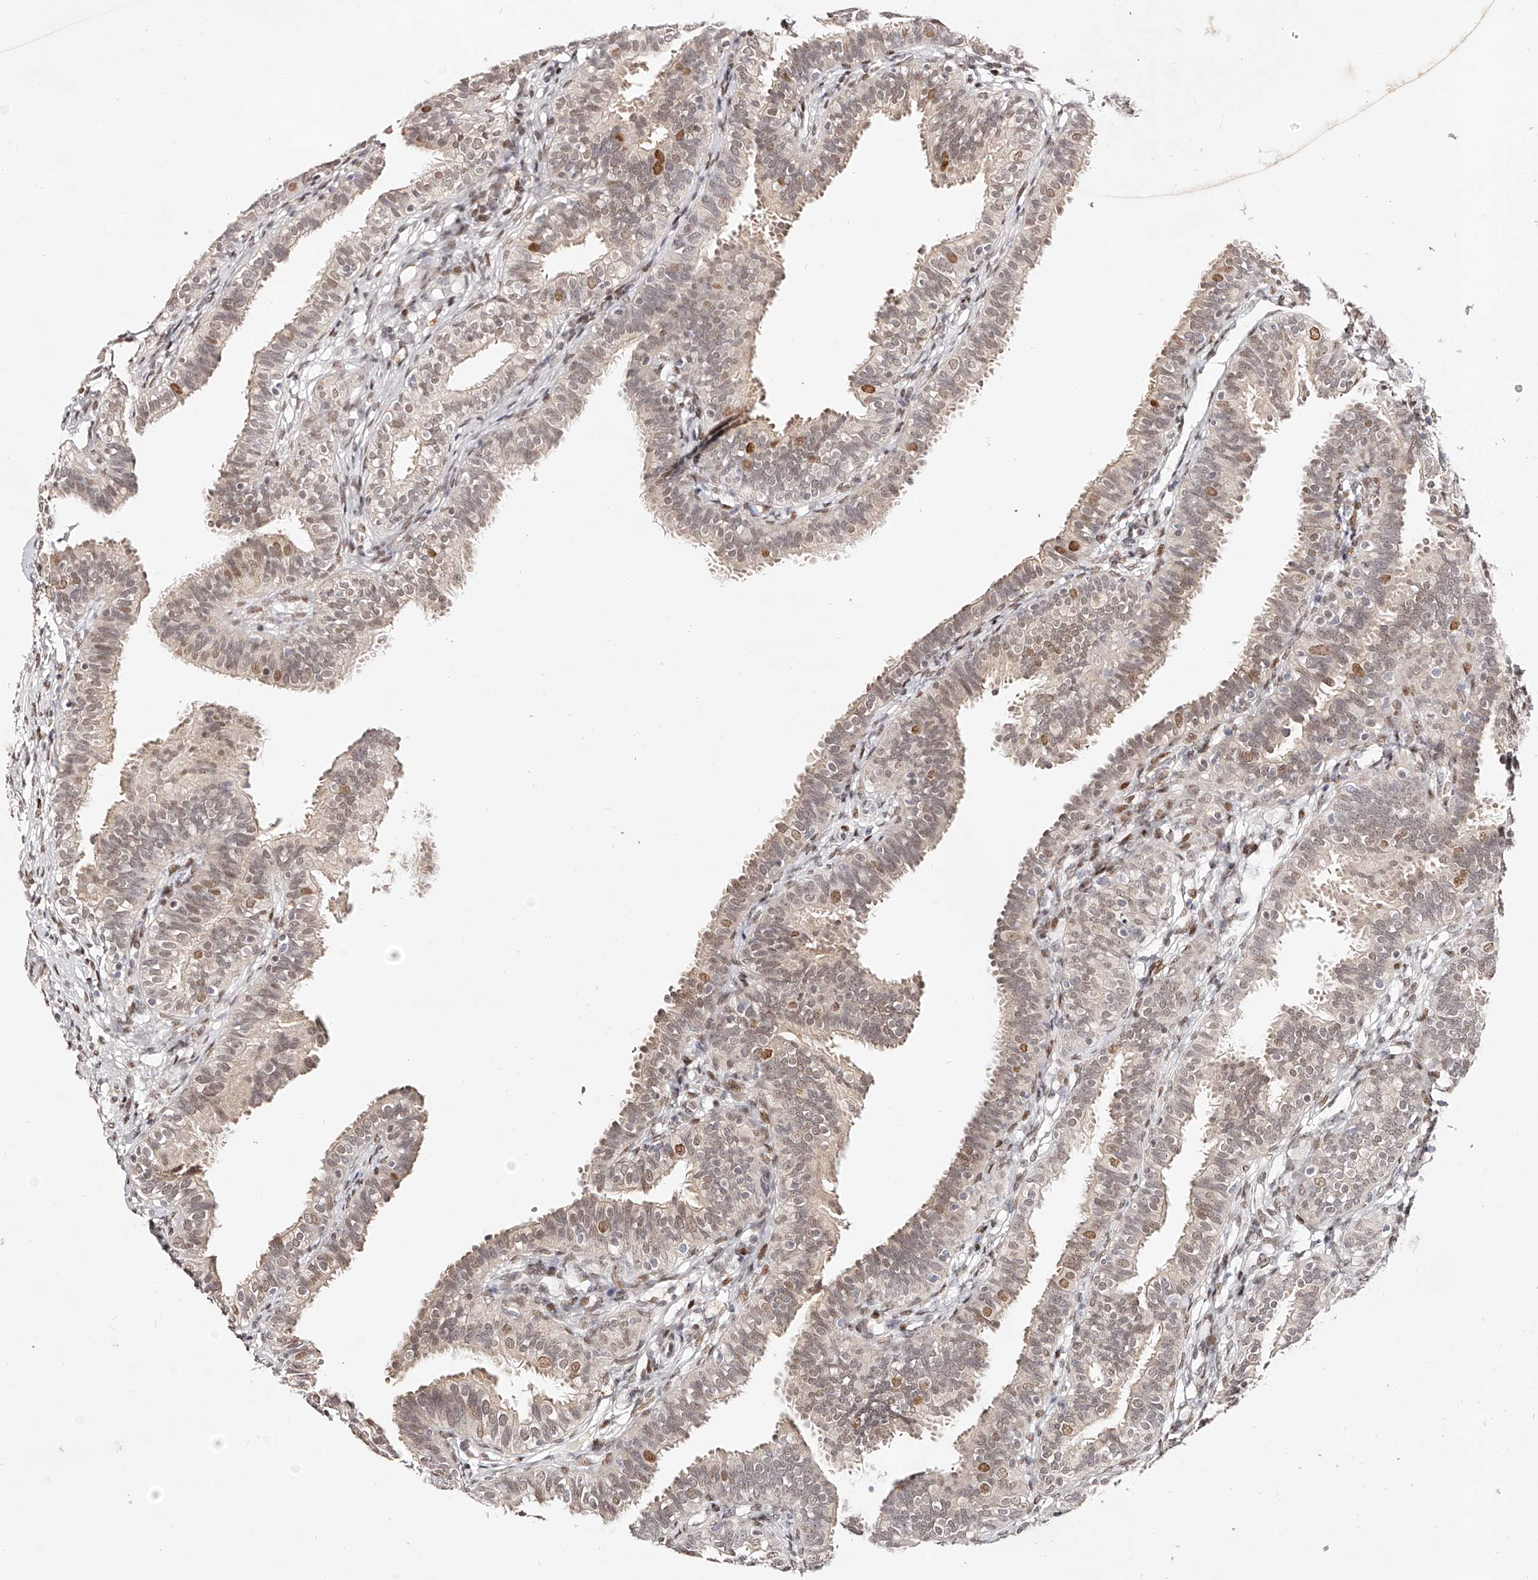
{"staining": {"intensity": "moderate", "quantity": "25%-75%", "location": "cytoplasmic/membranous,nuclear"}, "tissue": "fallopian tube", "cell_type": "Glandular cells", "image_type": "normal", "snomed": [{"axis": "morphology", "description": "Normal tissue, NOS"}, {"axis": "topography", "description": "Fallopian tube"}], "caption": "High-magnification brightfield microscopy of unremarkable fallopian tube stained with DAB (3,3'-diaminobenzidine) (brown) and counterstained with hematoxylin (blue). glandular cells exhibit moderate cytoplasmic/membranous,nuclear expression is appreciated in about25%-75% of cells. (DAB (3,3'-diaminobenzidine) IHC, brown staining for protein, blue staining for nuclei).", "gene": "USF3", "patient": {"sex": "female", "age": 35}}